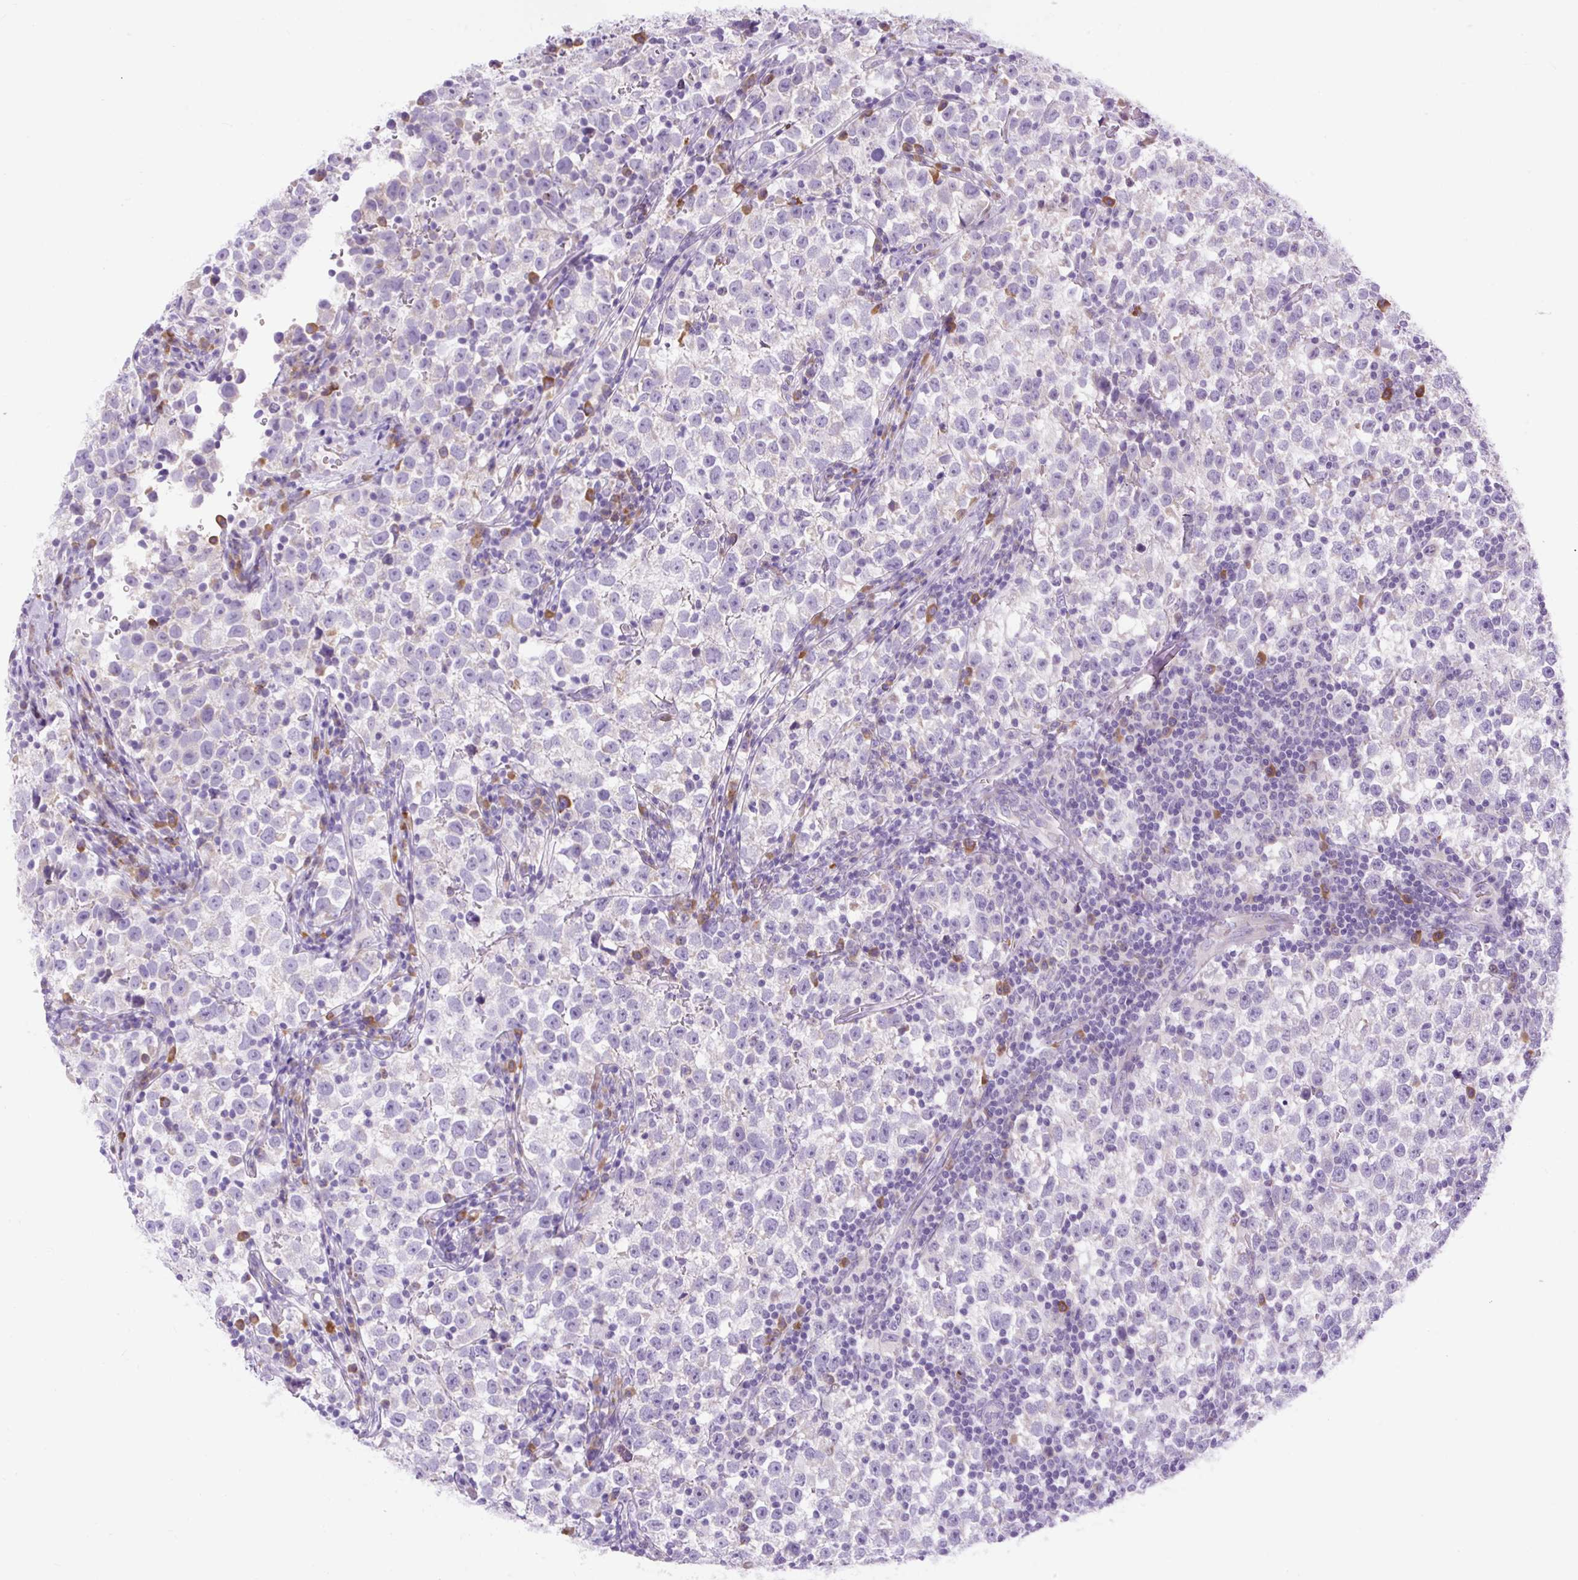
{"staining": {"intensity": "negative", "quantity": "none", "location": "none"}, "tissue": "testis cancer", "cell_type": "Tumor cells", "image_type": "cancer", "snomed": [{"axis": "morphology", "description": "Normal tissue, NOS"}, {"axis": "morphology", "description": "Seminoma, NOS"}, {"axis": "topography", "description": "Testis"}], "caption": "An image of human testis seminoma is negative for staining in tumor cells.", "gene": "SYBU", "patient": {"sex": "male", "age": 43}}